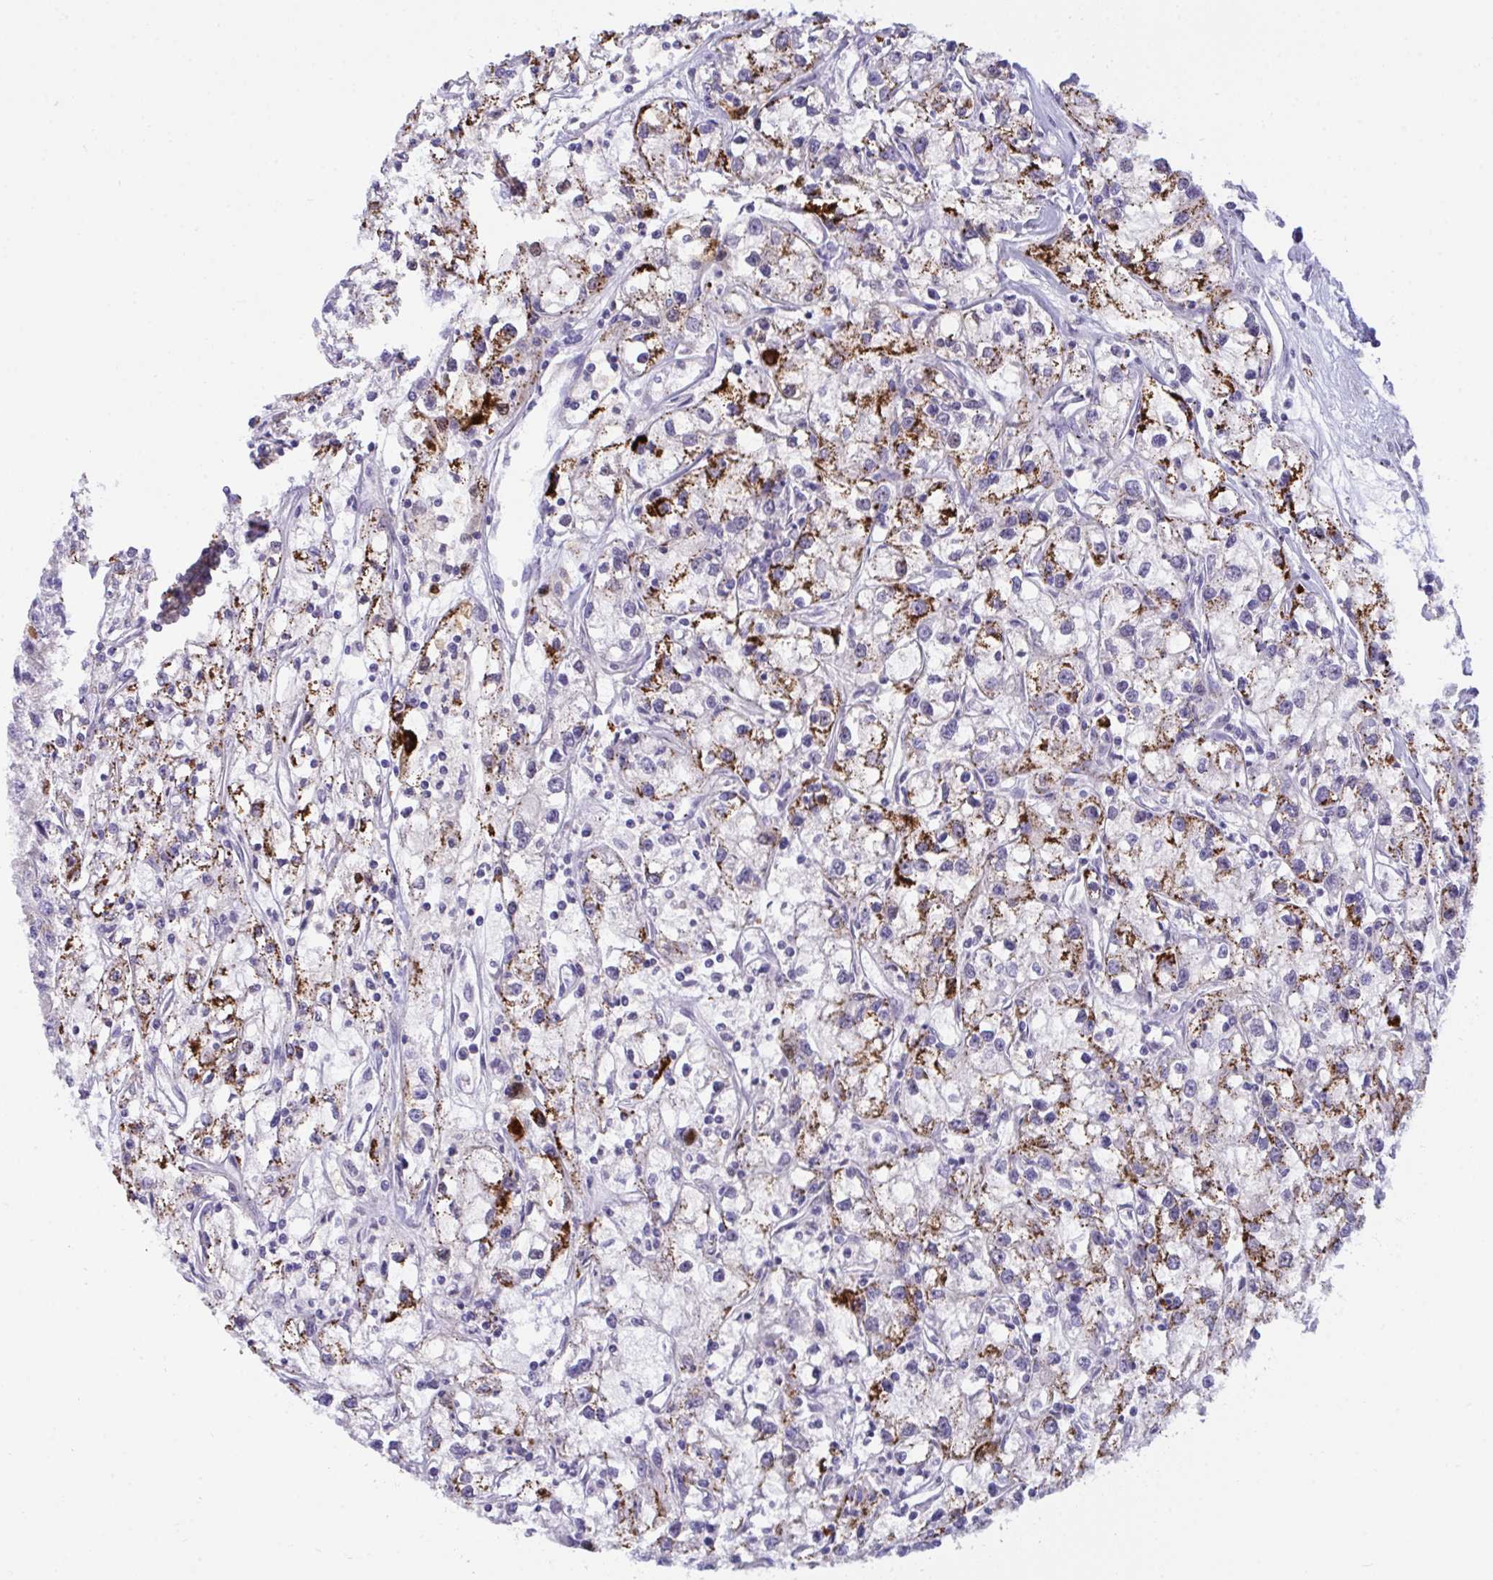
{"staining": {"intensity": "strong", "quantity": "25%-75%", "location": "cytoplasmic/membranous"}, "tissue": "renal cancer", "cell_type": "Tumor cells", "image_type": "cancer", "snomed": [{"axis": "morphology", "description": "Adenocarcinoma, NOS"}, {"axis": "topography", "description": "Kidney"}], "caption": "IHC image of neoplastic tissue: human adenocarcinoma (renal) stained using immunohistochemistry demonstrates high levels of strong protein expression localized specifically in the cytoplasmic/membranous of tumor cells, appearing as a cytoplasmic/membranous brown color.", "gene": "SEMA6B", "patient": {"sex": "female", "age": 59}}